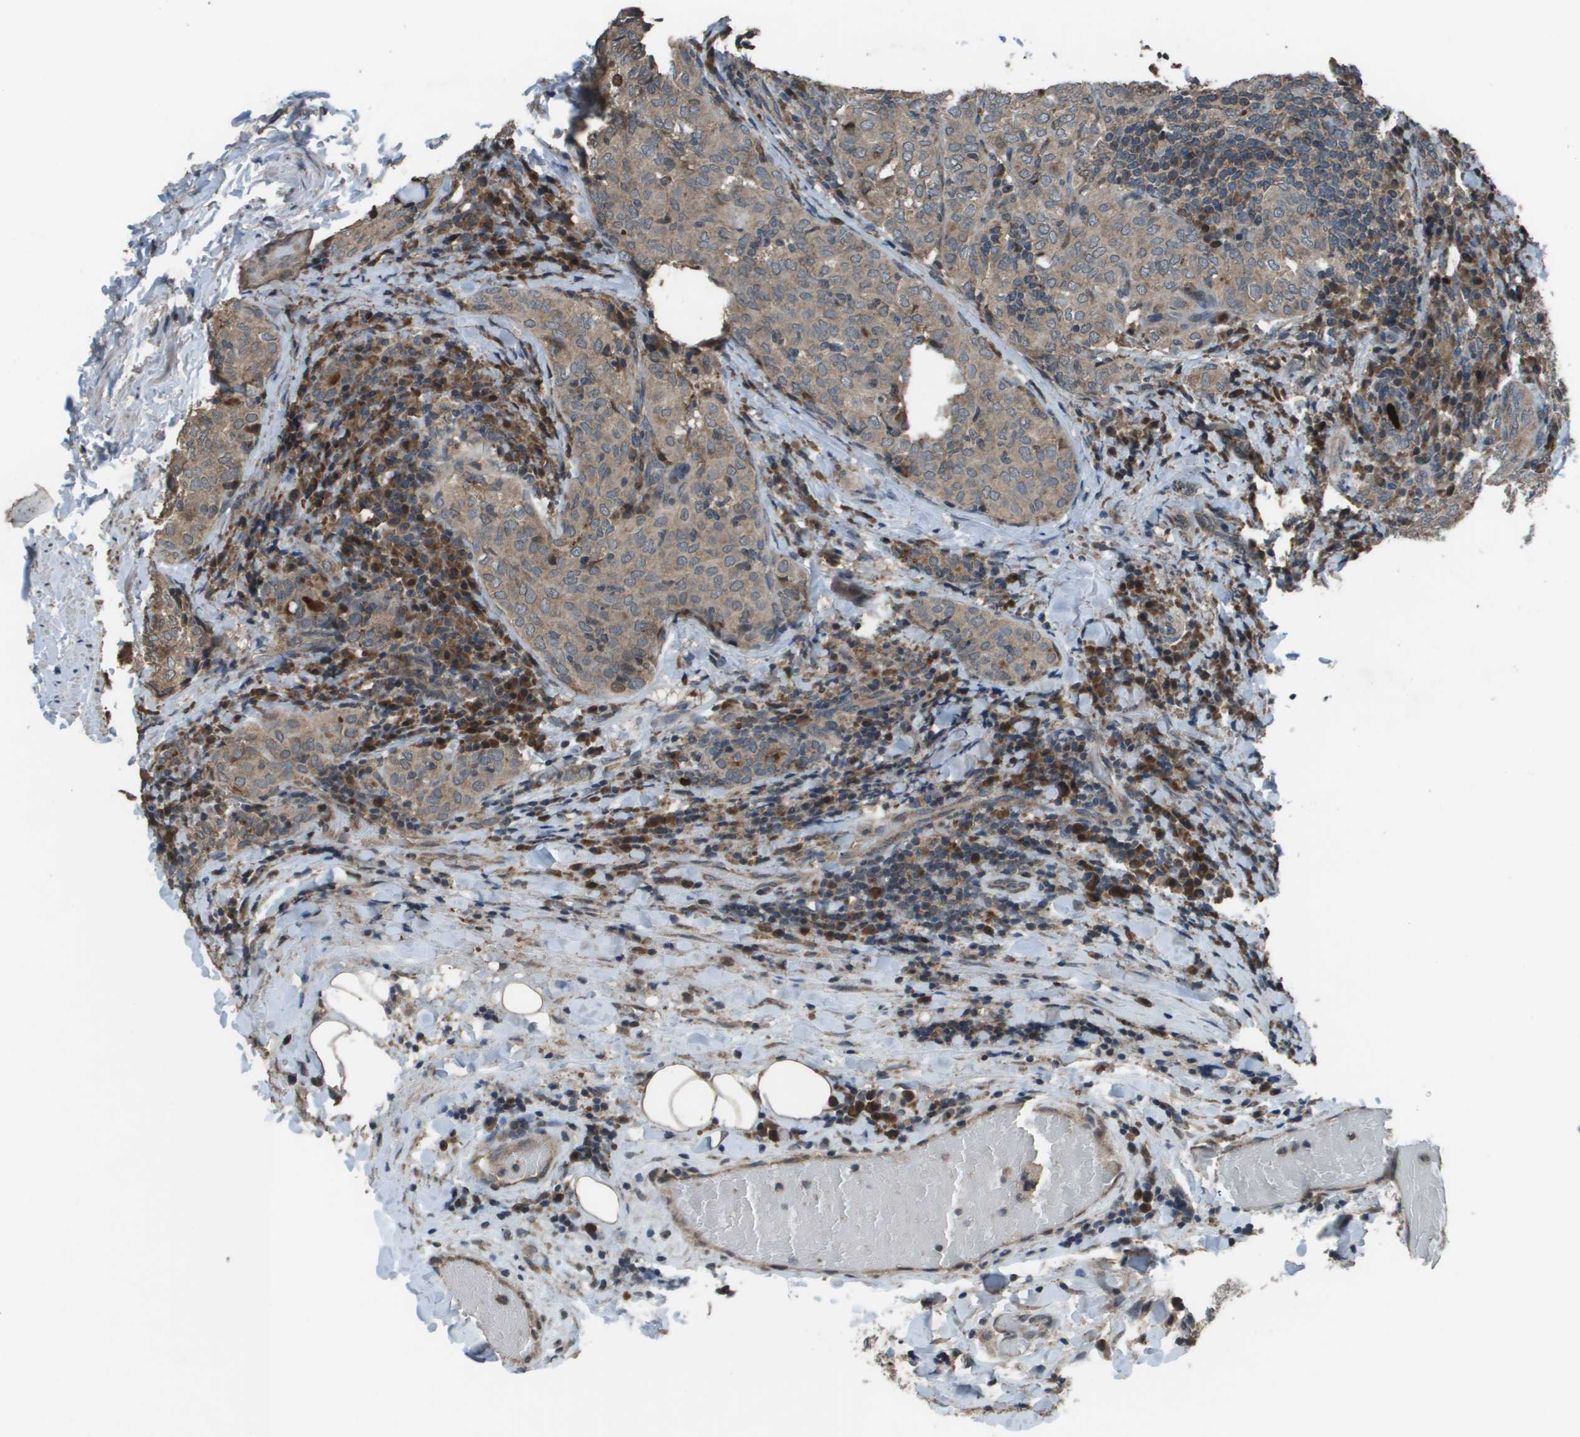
{"staining": {"intensity": "weak", "quantity": ">75%", "location": "cytoplasmic/membranous"}, "tissue": "thyroid cancer", "cell_type": "Tumor cells", "image_type": "cancer", "snomed": [{"axis": "morphology", "description": "Normal tissue, NOS"}, {"axis": "morphology", "description": "Papillary adenocarcinoma, NOS"}, {"axis": "topography", "description": "Thyroid gland"}], "caption": "Weak cytoplasmic/membranous protein positivity is seen in approximately >75% of tumor cells in papillary adenocarcinoma (thyroid).", "gene": "GOSR2", "patient": {"sex": "female", "age": 30}}